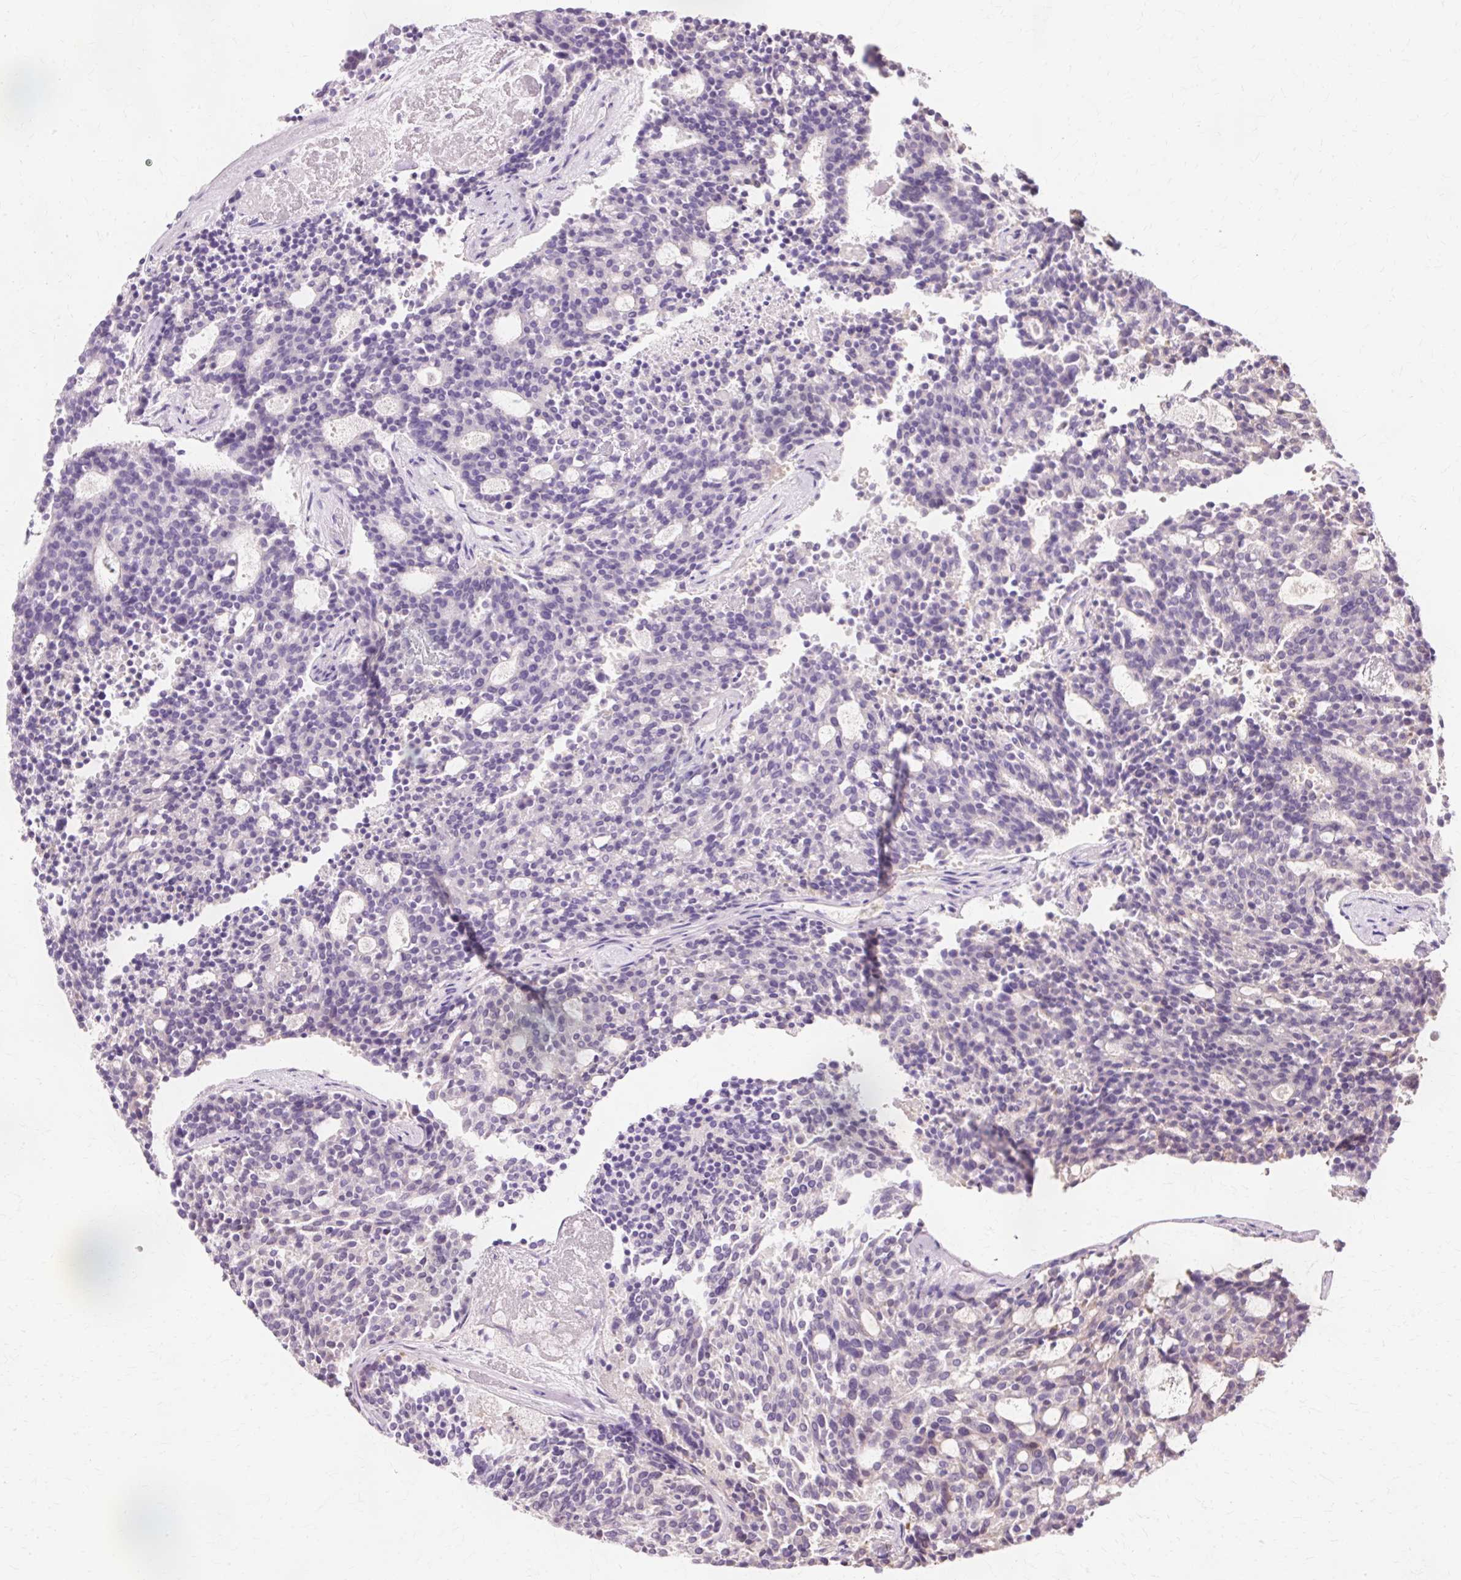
{"staining": {"intensity": "negative", "quantity": "none", "location": "none"}, "tissue": "carcinoid", "cell_type": "Tumor cells", "image_type": "cancer", "snomed": [{"axis": "morphology", "description": "Carcinoid, malignant, NOS"}, {"axis": "topography", "description": "Pancreas"}], "caption": "Immunohistochemistry of carcinoid reveals no staining in tumor cells.", "gene": "VN1R2", "patient": {"sex": "female", "age": 54}}